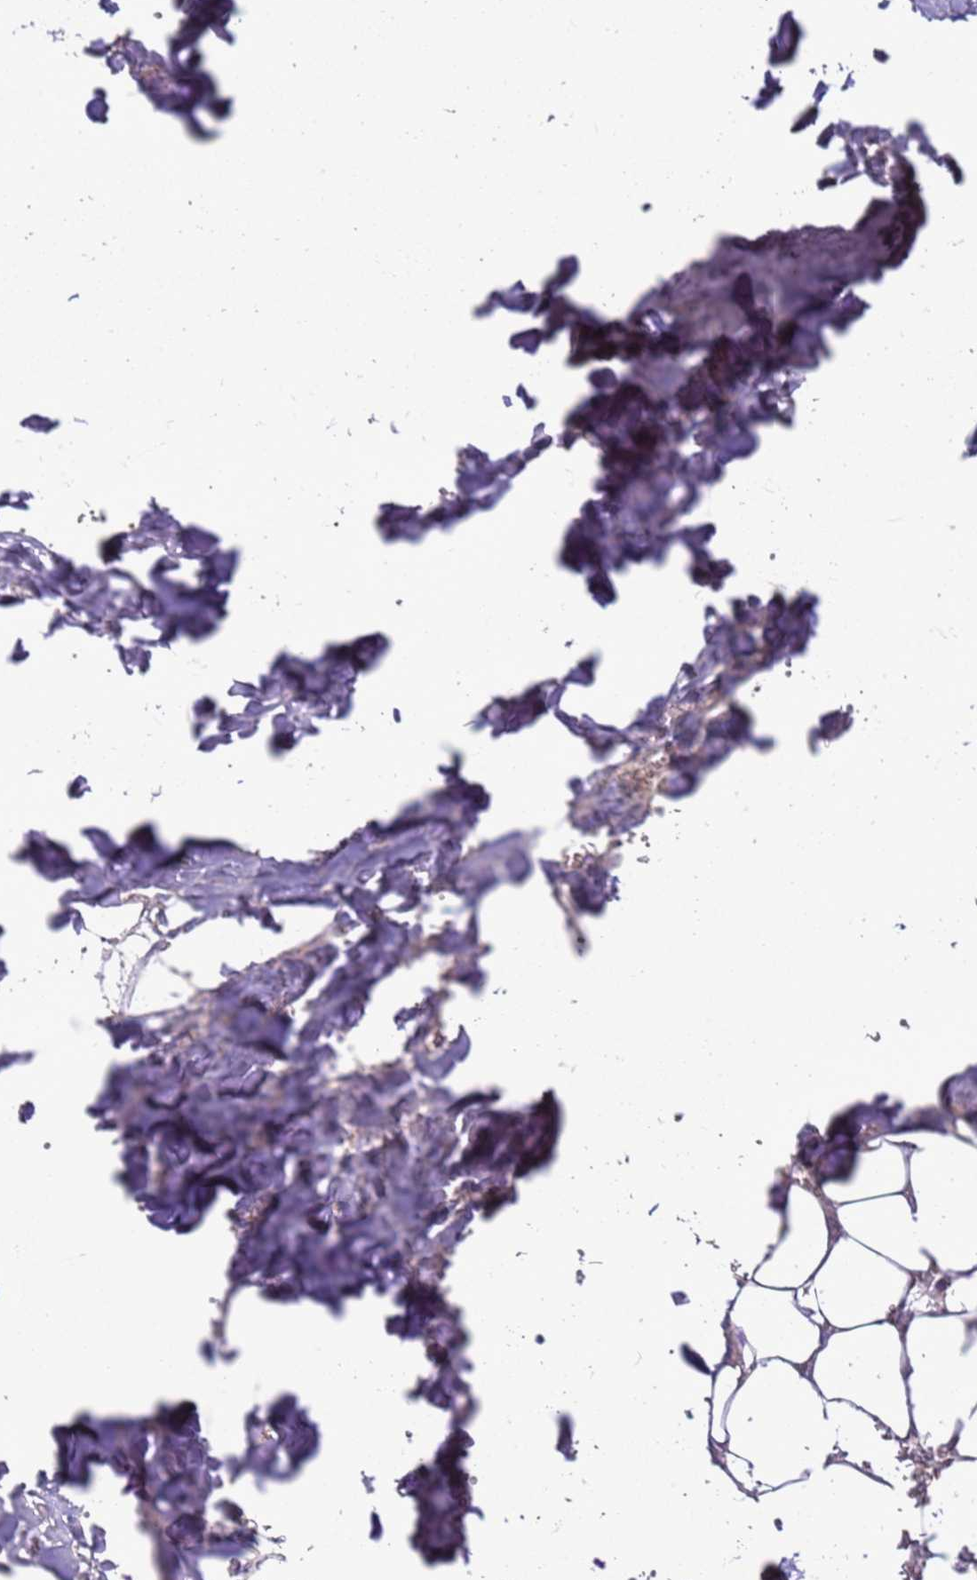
{"staining": {"intensity": "weak", "quantity": ">75%", "location": "cytoplasmic/membranous"}, "tissue": "adipose tissue", "cell_type": "Adipocytes", "image_type": "normal", "snomed": [{"axis": "morphology", "description": "Normal tissue, NOS"}, {"axis": "topography", "description": "Salivary gland"}, {"axis": "topography", "description": "Peripheral nerve tissue"}], "caption": "About >75% of adipocytes in benign human adipose tissue demonstrate weak cytoplasmic/membranous protein expression as visualized by brown immunohistochemical staining.", "gene": "DDI2", "patient": {"sex": "male", "age": 38}}